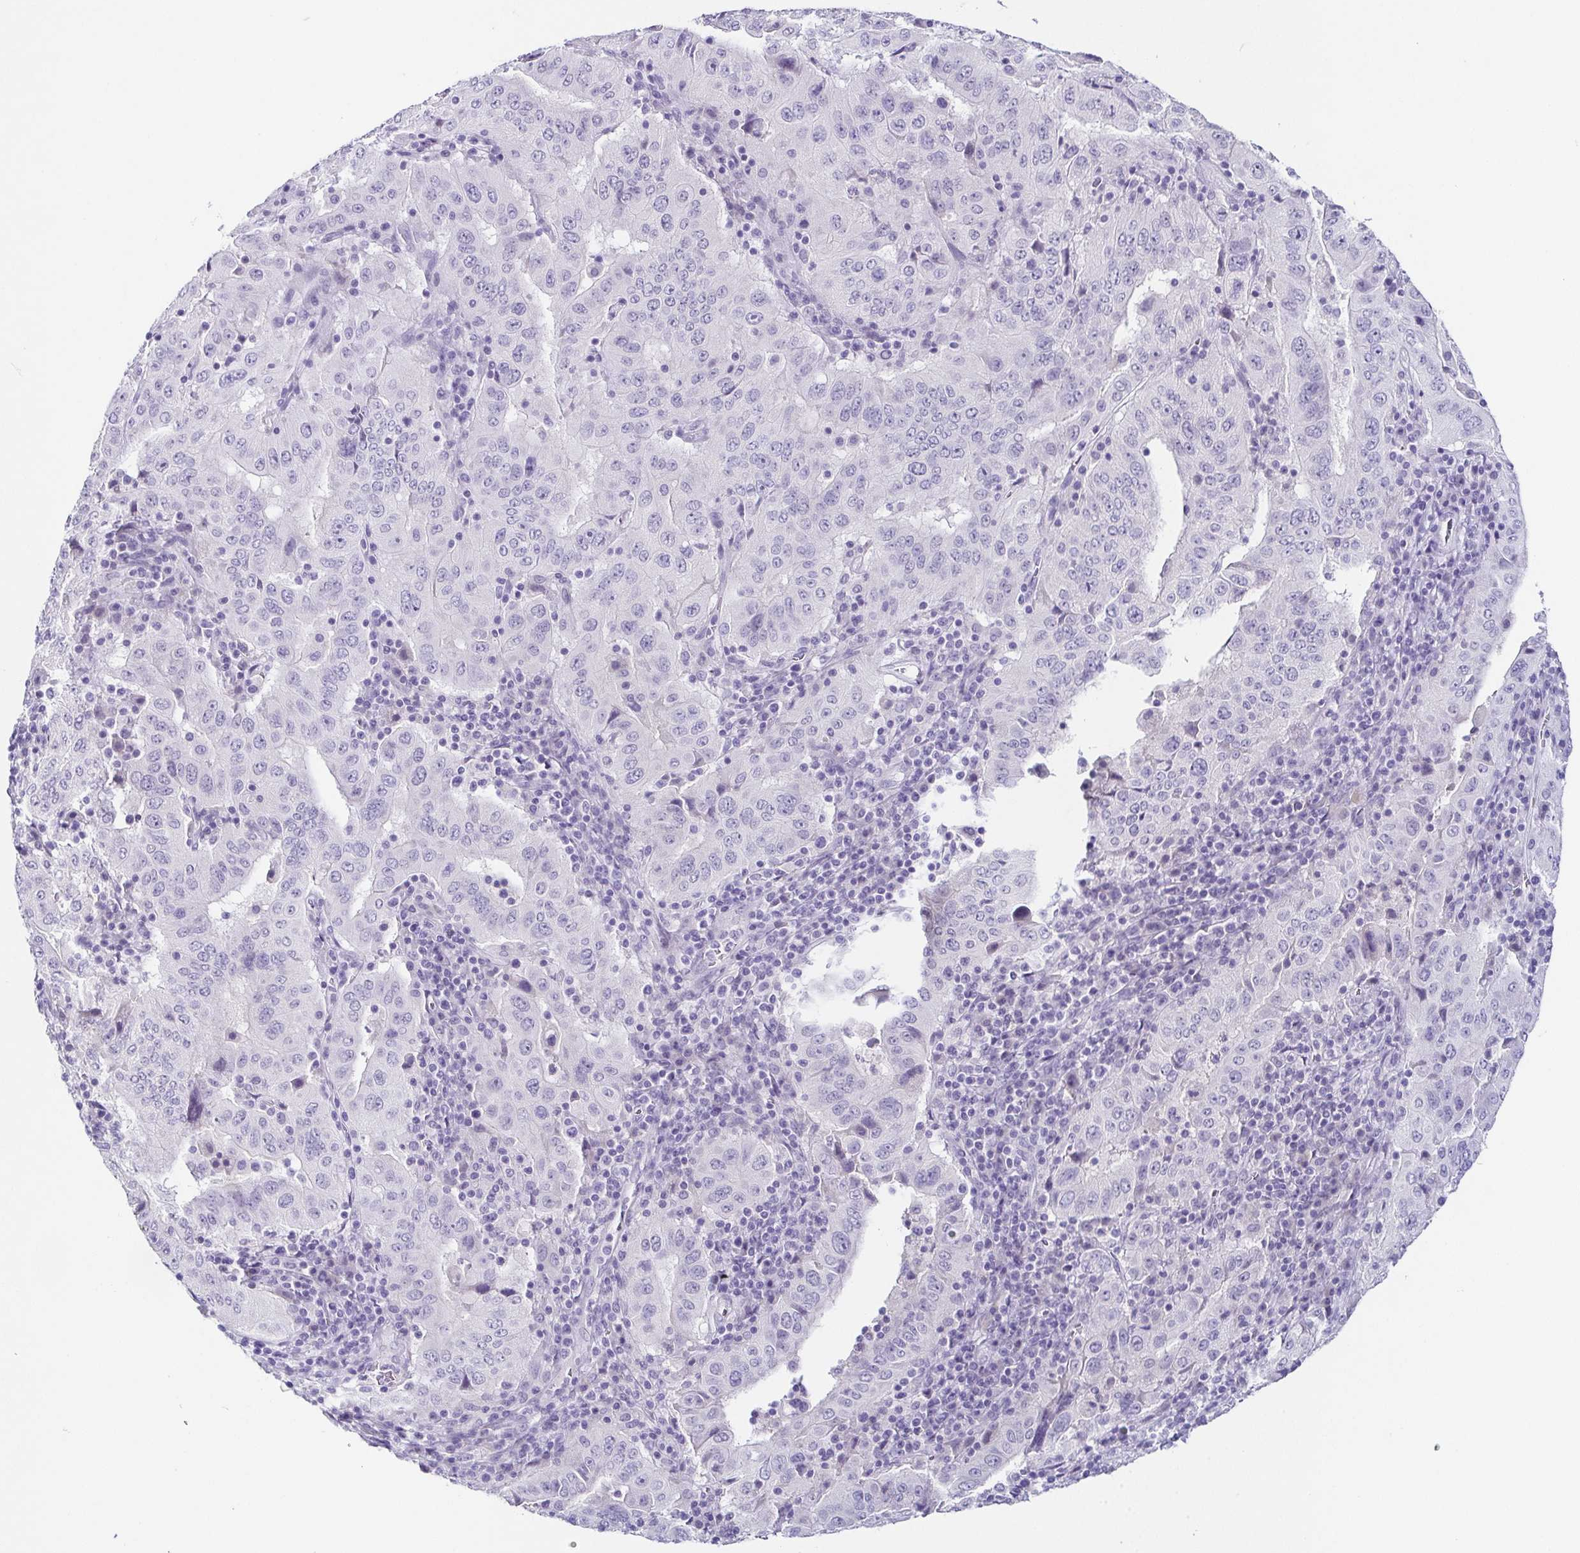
{"staining": {"intensity": "negative", "quantity": "none", "location": "none"}, "tissue": "pancreatic cancer", "cell_type": "Tumor cells", "image_type": "cancer", "snomed": [{"axis": "morphology", "description": "Adenocarcinoma, NOS"}, {"axis": "topography", "description": "Pancreas"}], "caption": "Immunohistochemistry (IHC) of adenocarcinoma (pancreatic) displays no positivity in tumor cells. Brightfield microscopy of immunohistochemistry (IHC) stained with DAB (brown) and hematoxylin (blue), captured at high magnification.", "gene": "TP73", "patient": {"sex": "male", "age": 63}}